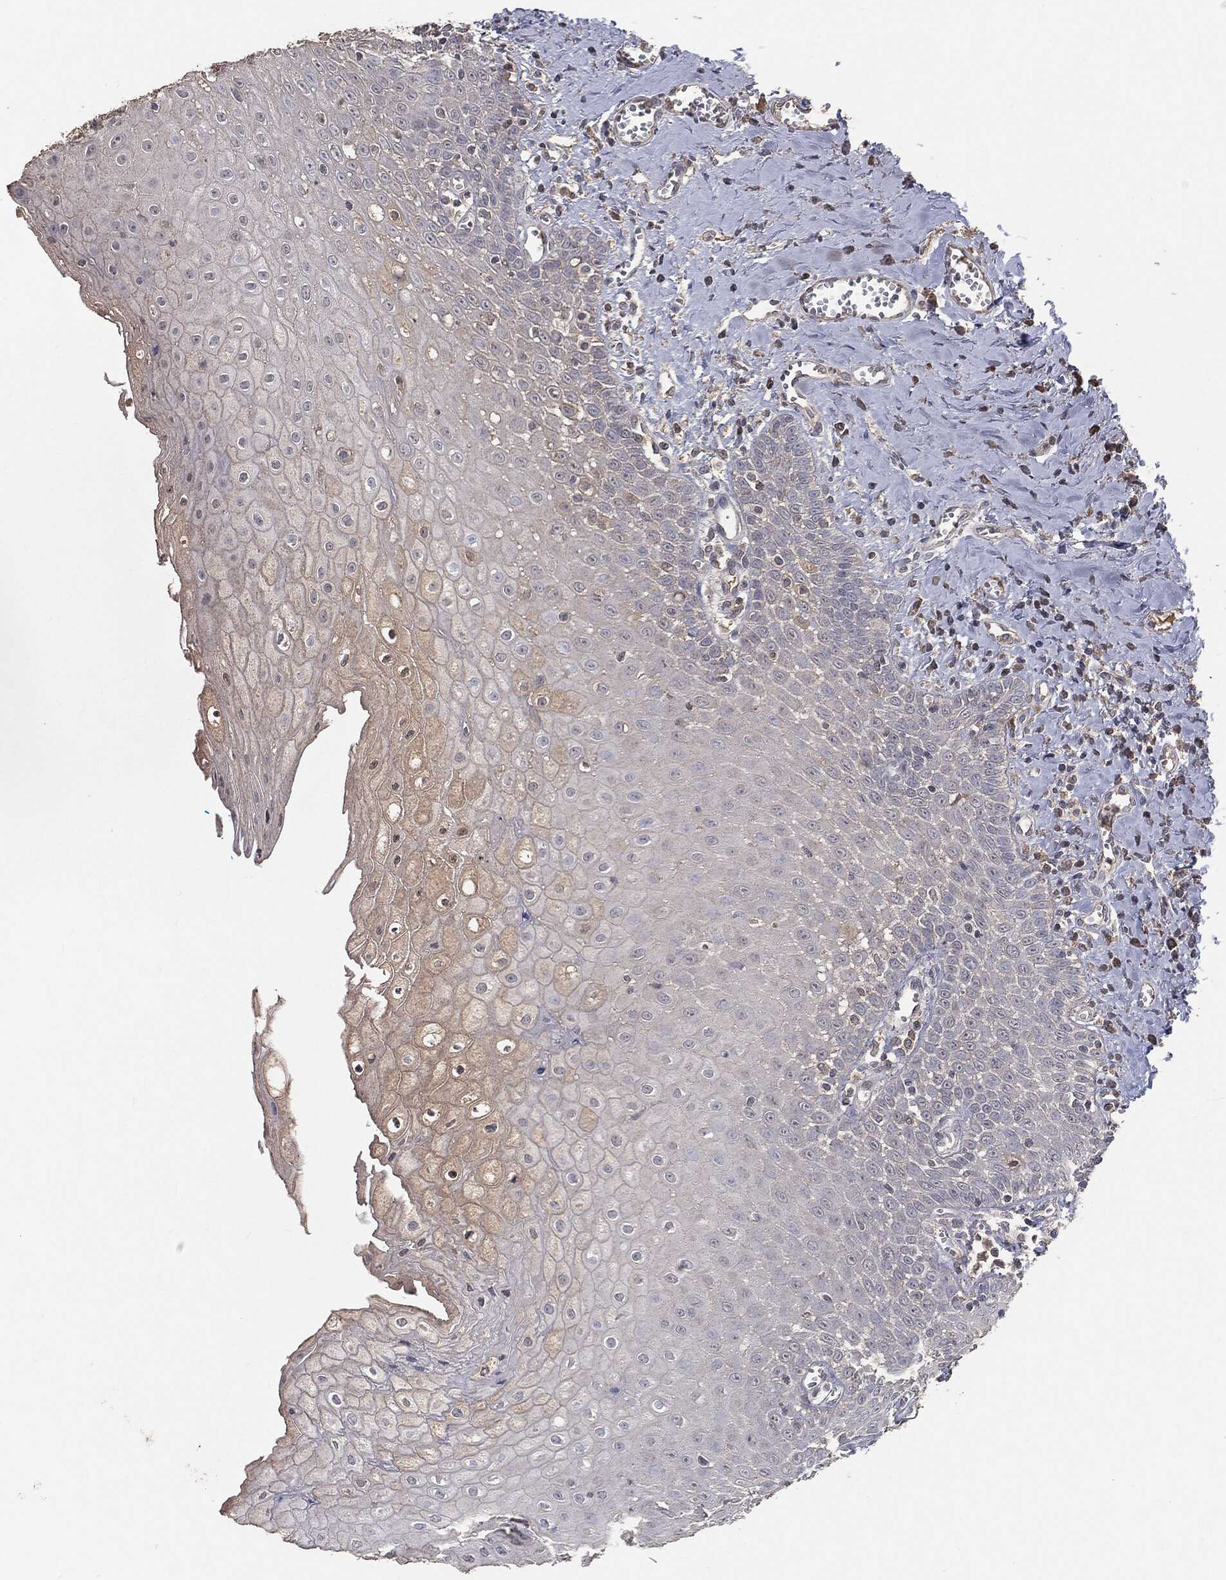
{"staining": {"intensity": "weak", "quantity": "<25%", "location": "cytoplasmic/membranous"}, "tissue": "oral mucosa", "cell_type": "Squamous epithelial cells", "image_type": "normal", "snomed": [{"axis": "morphology", "description": "Normal tissue, NOS"}, {"axis": "morphology", "description": "Squamous cell carcinoma, NOS"}, {"axis": "topography", "description": "Oral tissue"}, {"axis": "topography", "description": "Head-Neck"}], "caption": "Protein analysis of normal oral mucosa reveals no significant staining in squamous epithelial cells.", "gene": "SNAP25", "patient": {"sex": "female", "age": 74}}